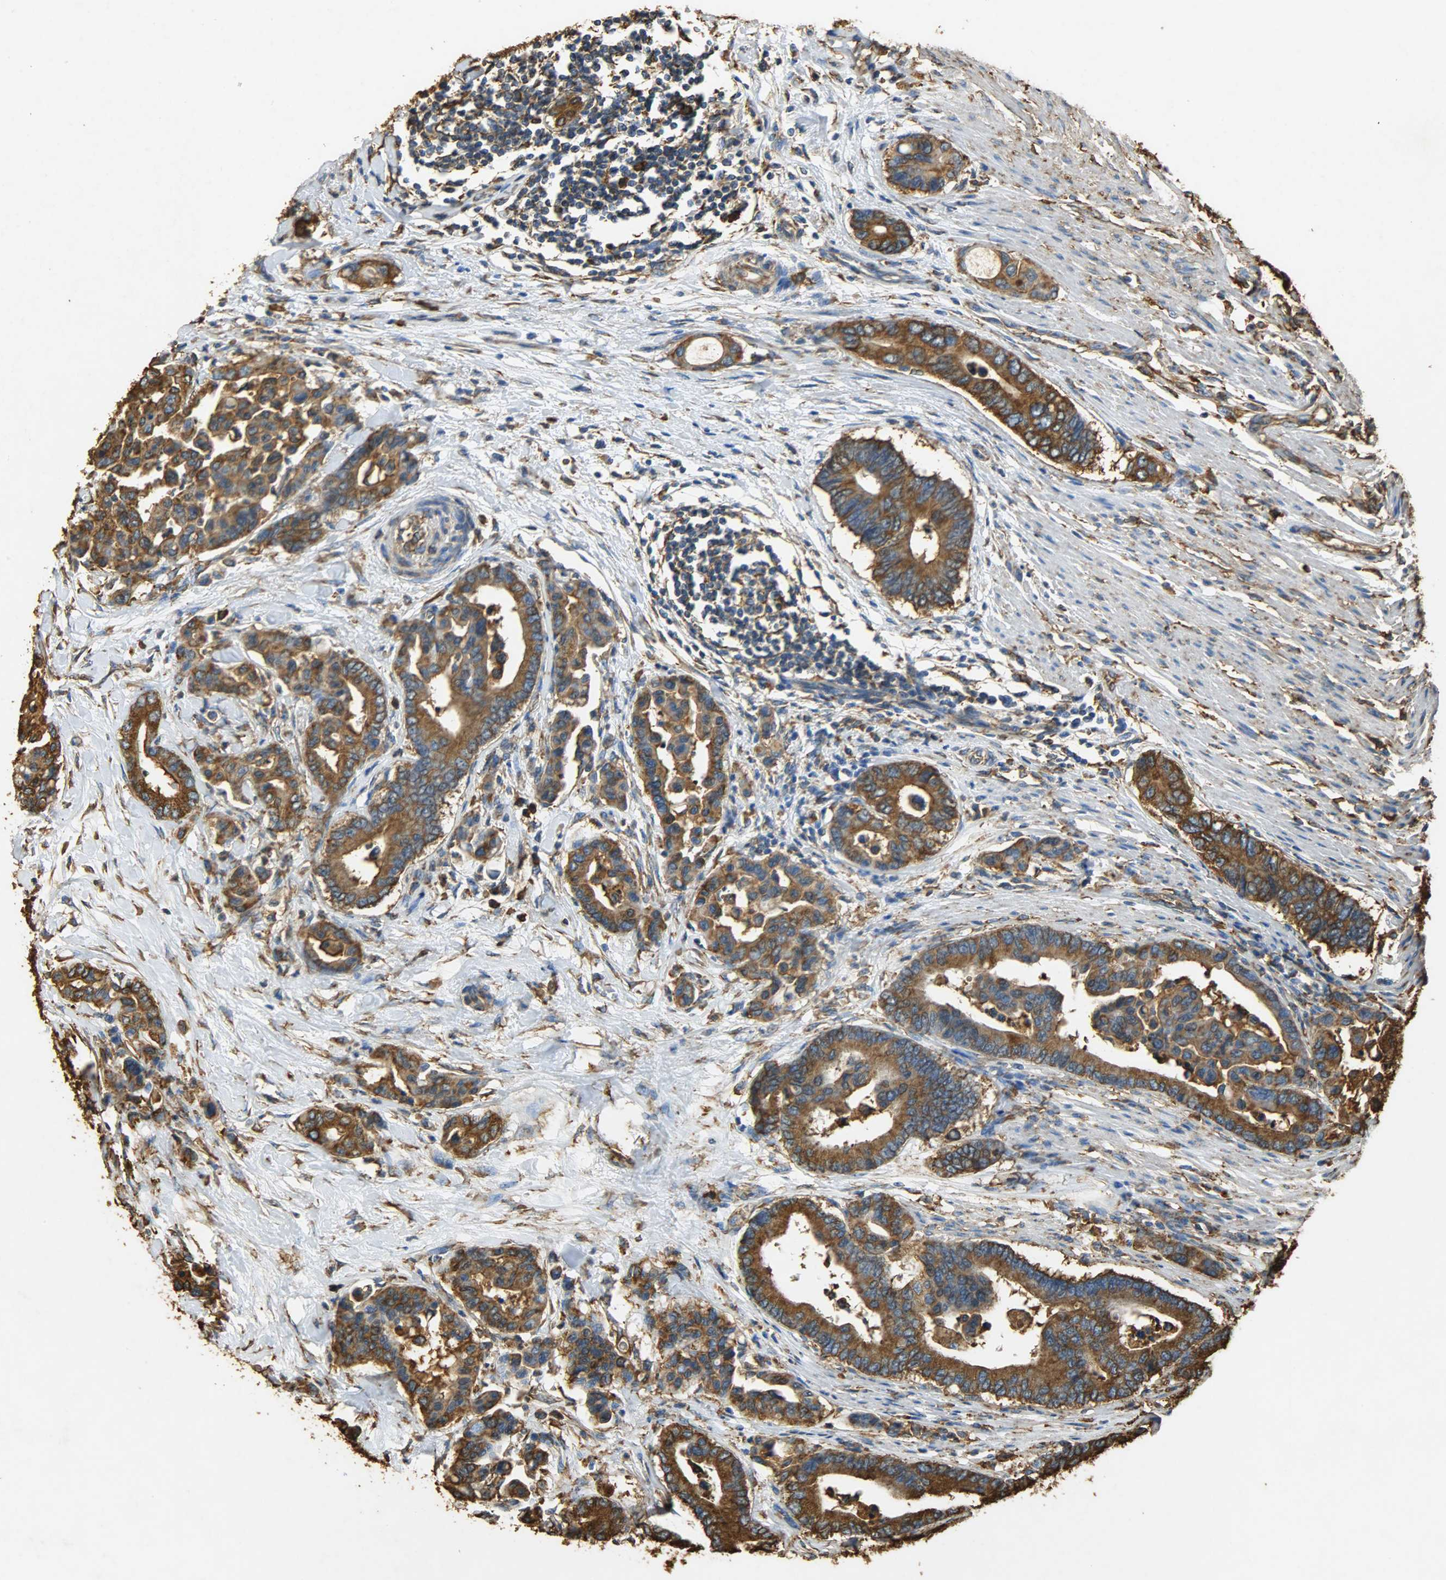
{"staining": {"intensity": "strong", "quantity": ">75%", "location": "cytoplasmic/membranous"}, "tissue": "colorectal cancer", "cell_type": "Tumor cells", "image_type": "cancer", "snomed": [{"axis": "morphology", "description": "Normal tissue, NOS"}, {"axis": "morphology", "description": "Adenocarcinoma, NOS"}, {"axis": "topography", "description": "Colon"}], "caption": "Tumor cells exhibit high levels of strong cytoplasmic/membranous staining in approximately >75% of cells in colorectal adenocarcinoma.", "gene": "HSP90B1", "patient": {"sex": "male", "age": 82}}